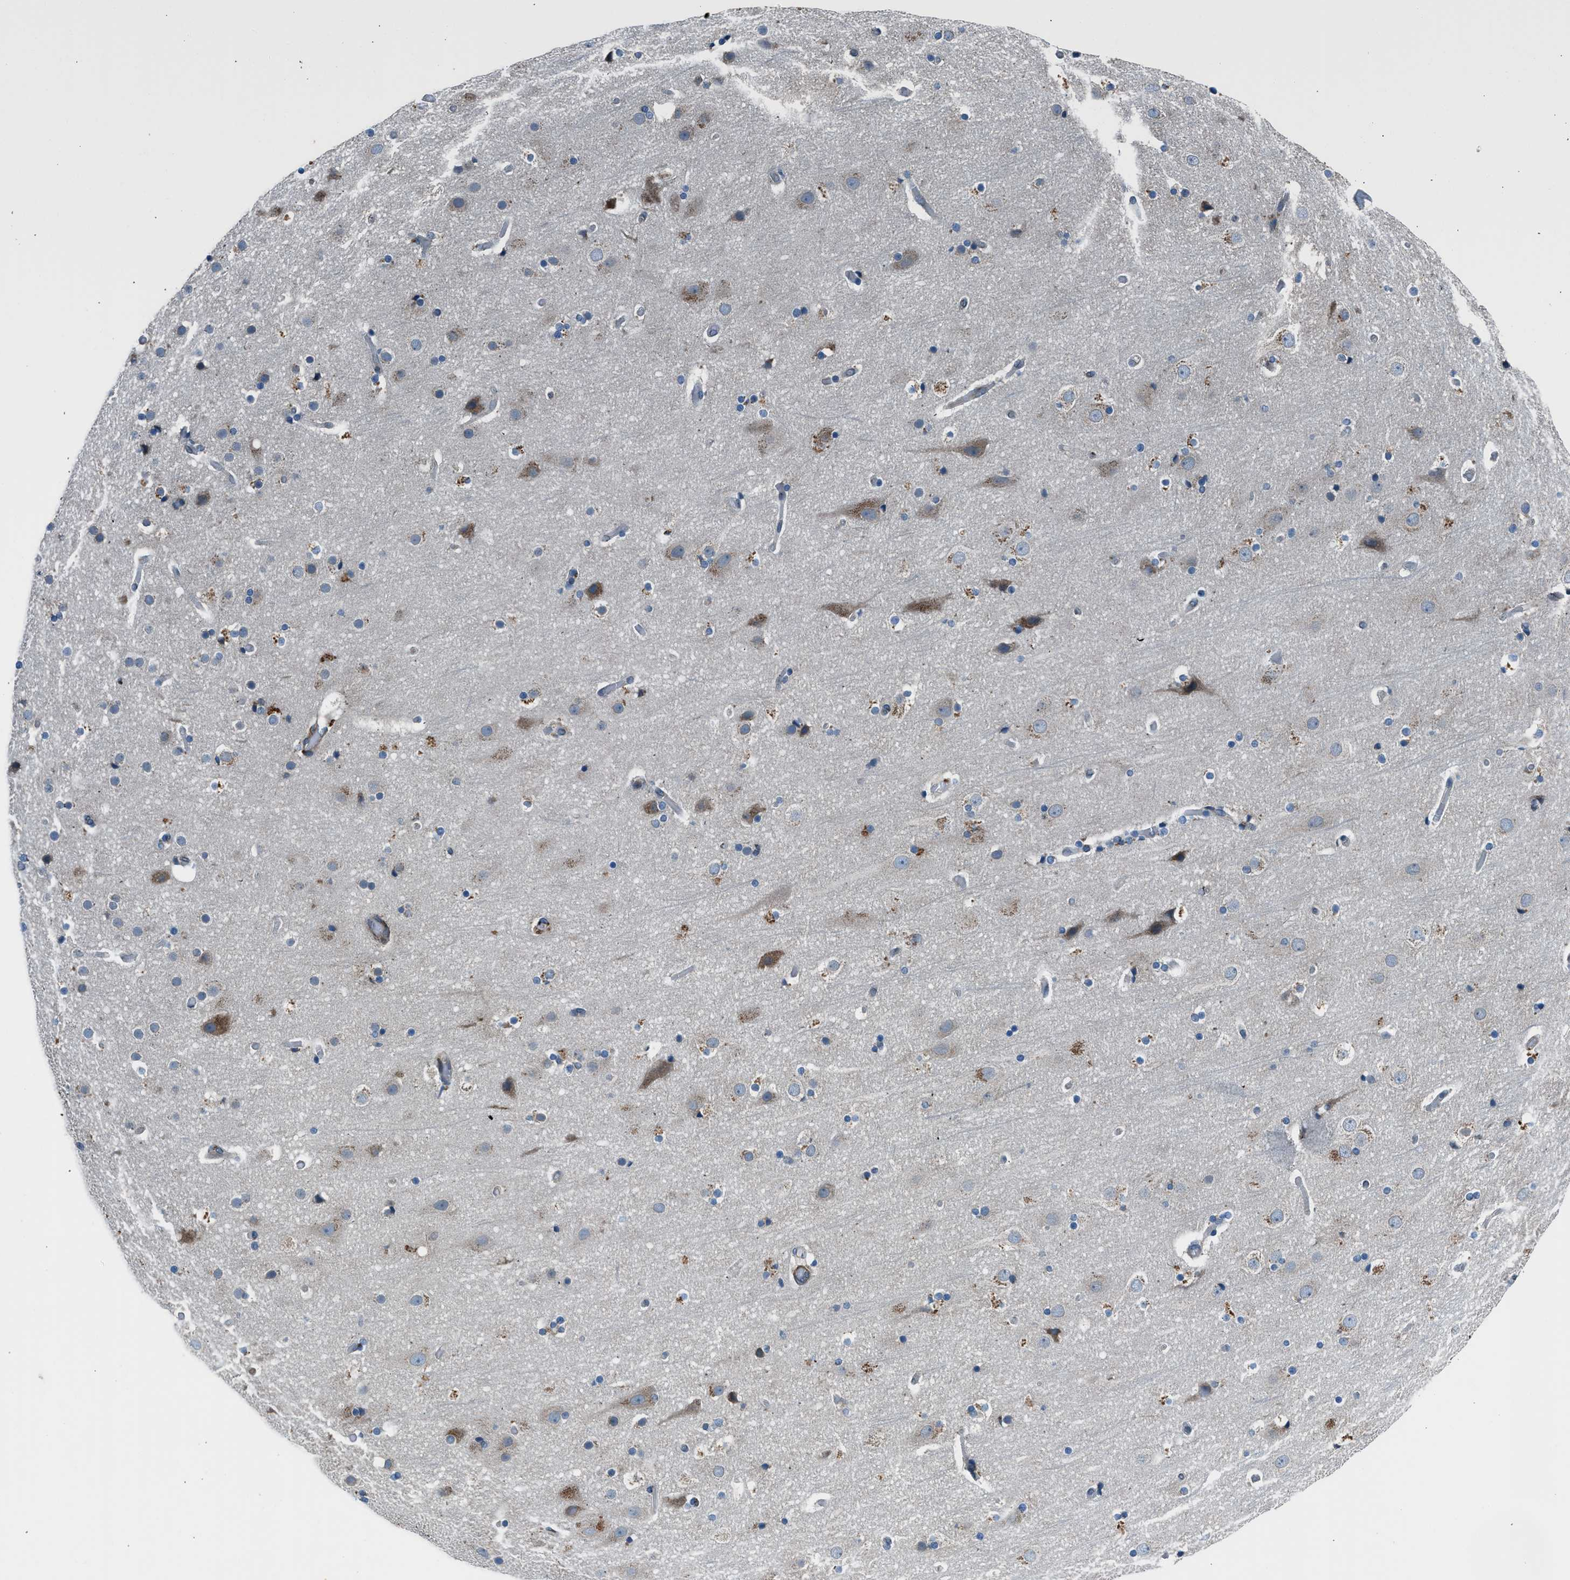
{"staining": {"intensity": "negative", "quantity": "none", "location": "none"}, "tissue": "cerebral cortex", "cell_type": "Endothelial cells", "image_type": "normal", "snomed": [{"axis": "morphology", "description": "Normal tissue, NOS"}, {"axis": "topography", "description": "Cerebral cortex"}], "caption": "Immunohistochemistry (IHC) micrograph of normal cerebral cortex: human cerebral cortex stained with DAB reveals no significant protein staining in endothelial cells.", "gene": "LMBR1", "patient": {"sex": "male", "age": 57}}